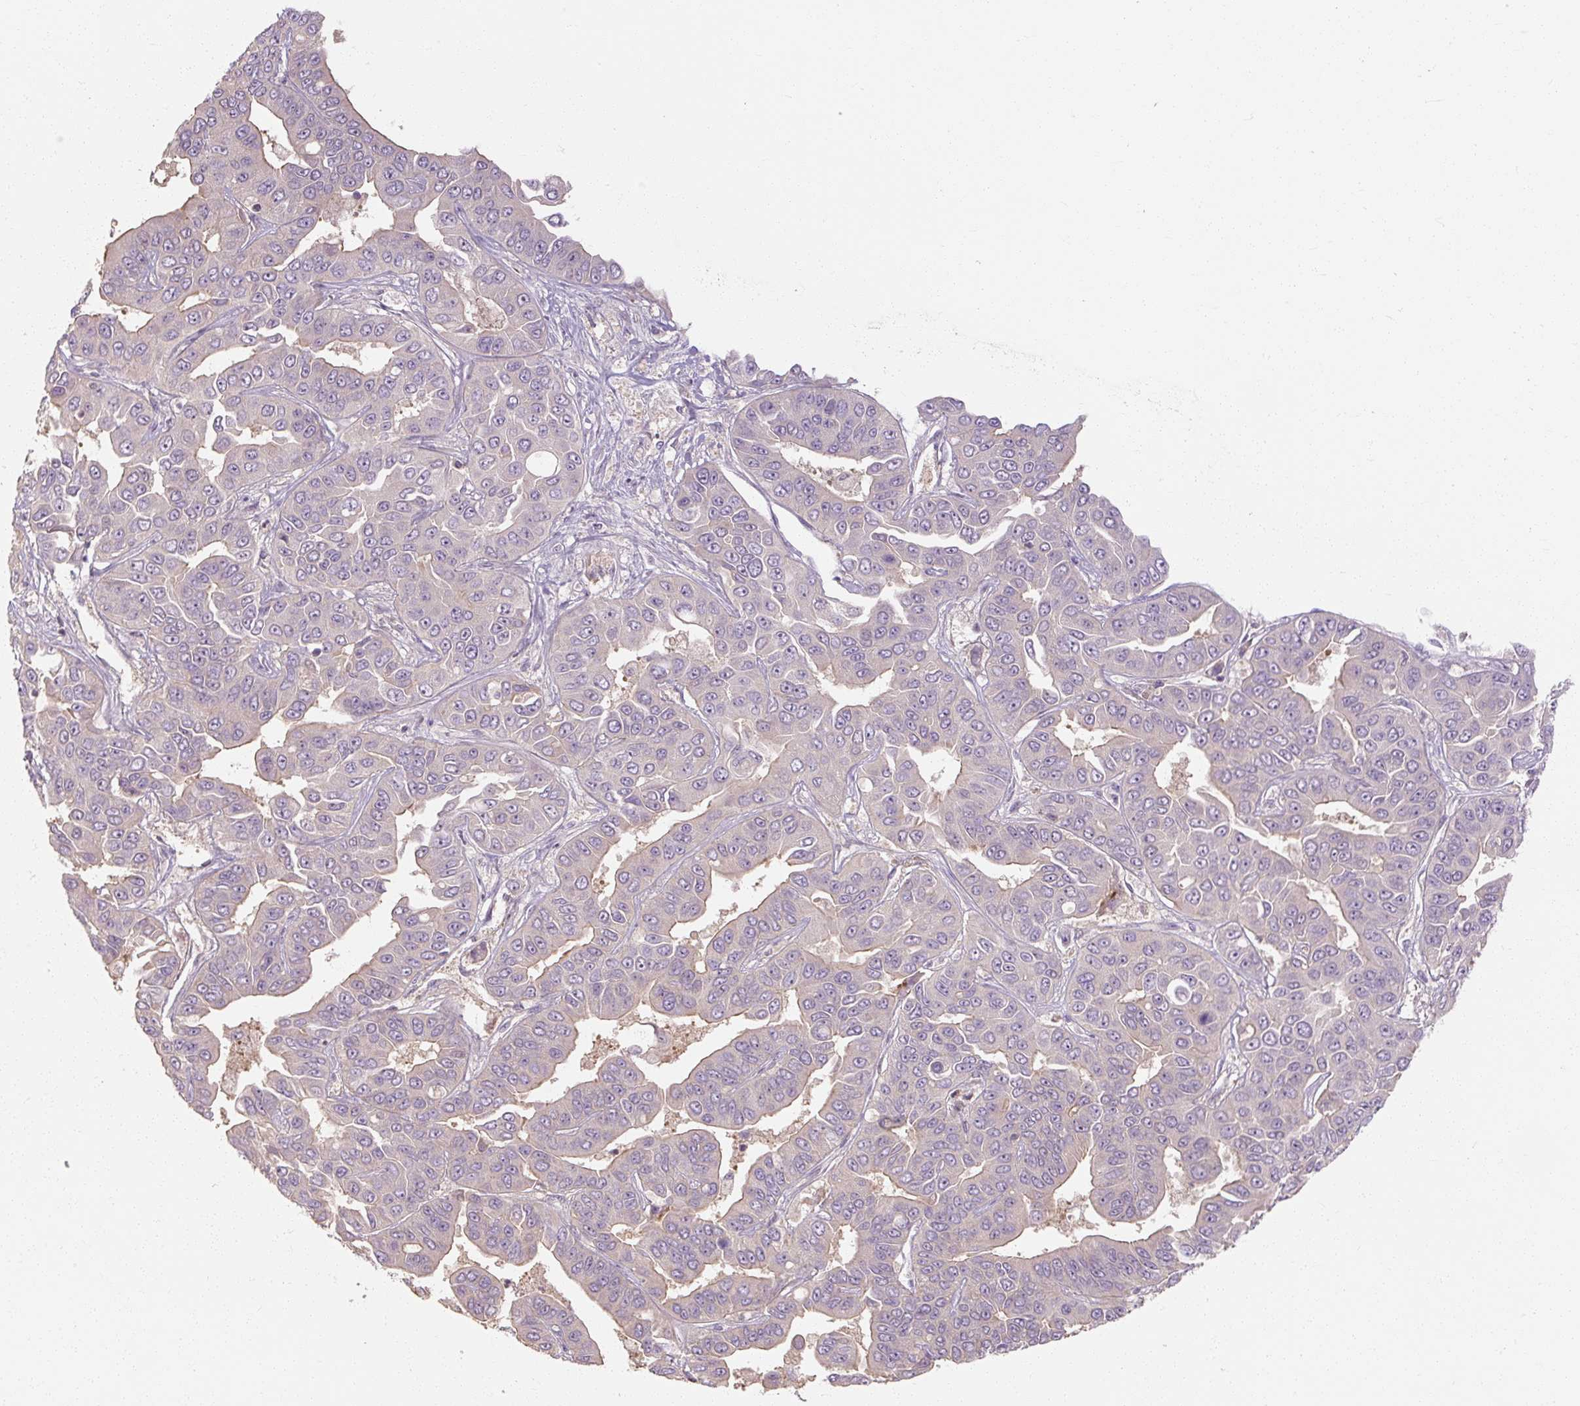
{"staining": {"intensity": "negative", "quantity": "none", "location": "none"}, "tissue": "liver cancer", "cell_type": "Tumor cells", "image_type": "cancer", "snomed": [{"axis": "morphology", "description": "Cholangiocarcinoma"}, {"axis": "topography", "description": "Liver"}], "caption": "A photomicrograph of human liver cholangiocarcinoma is negative for staining in tumor cells.", "gene": "RB1CC1", "patient": {"sex": "female", "age": 52}}